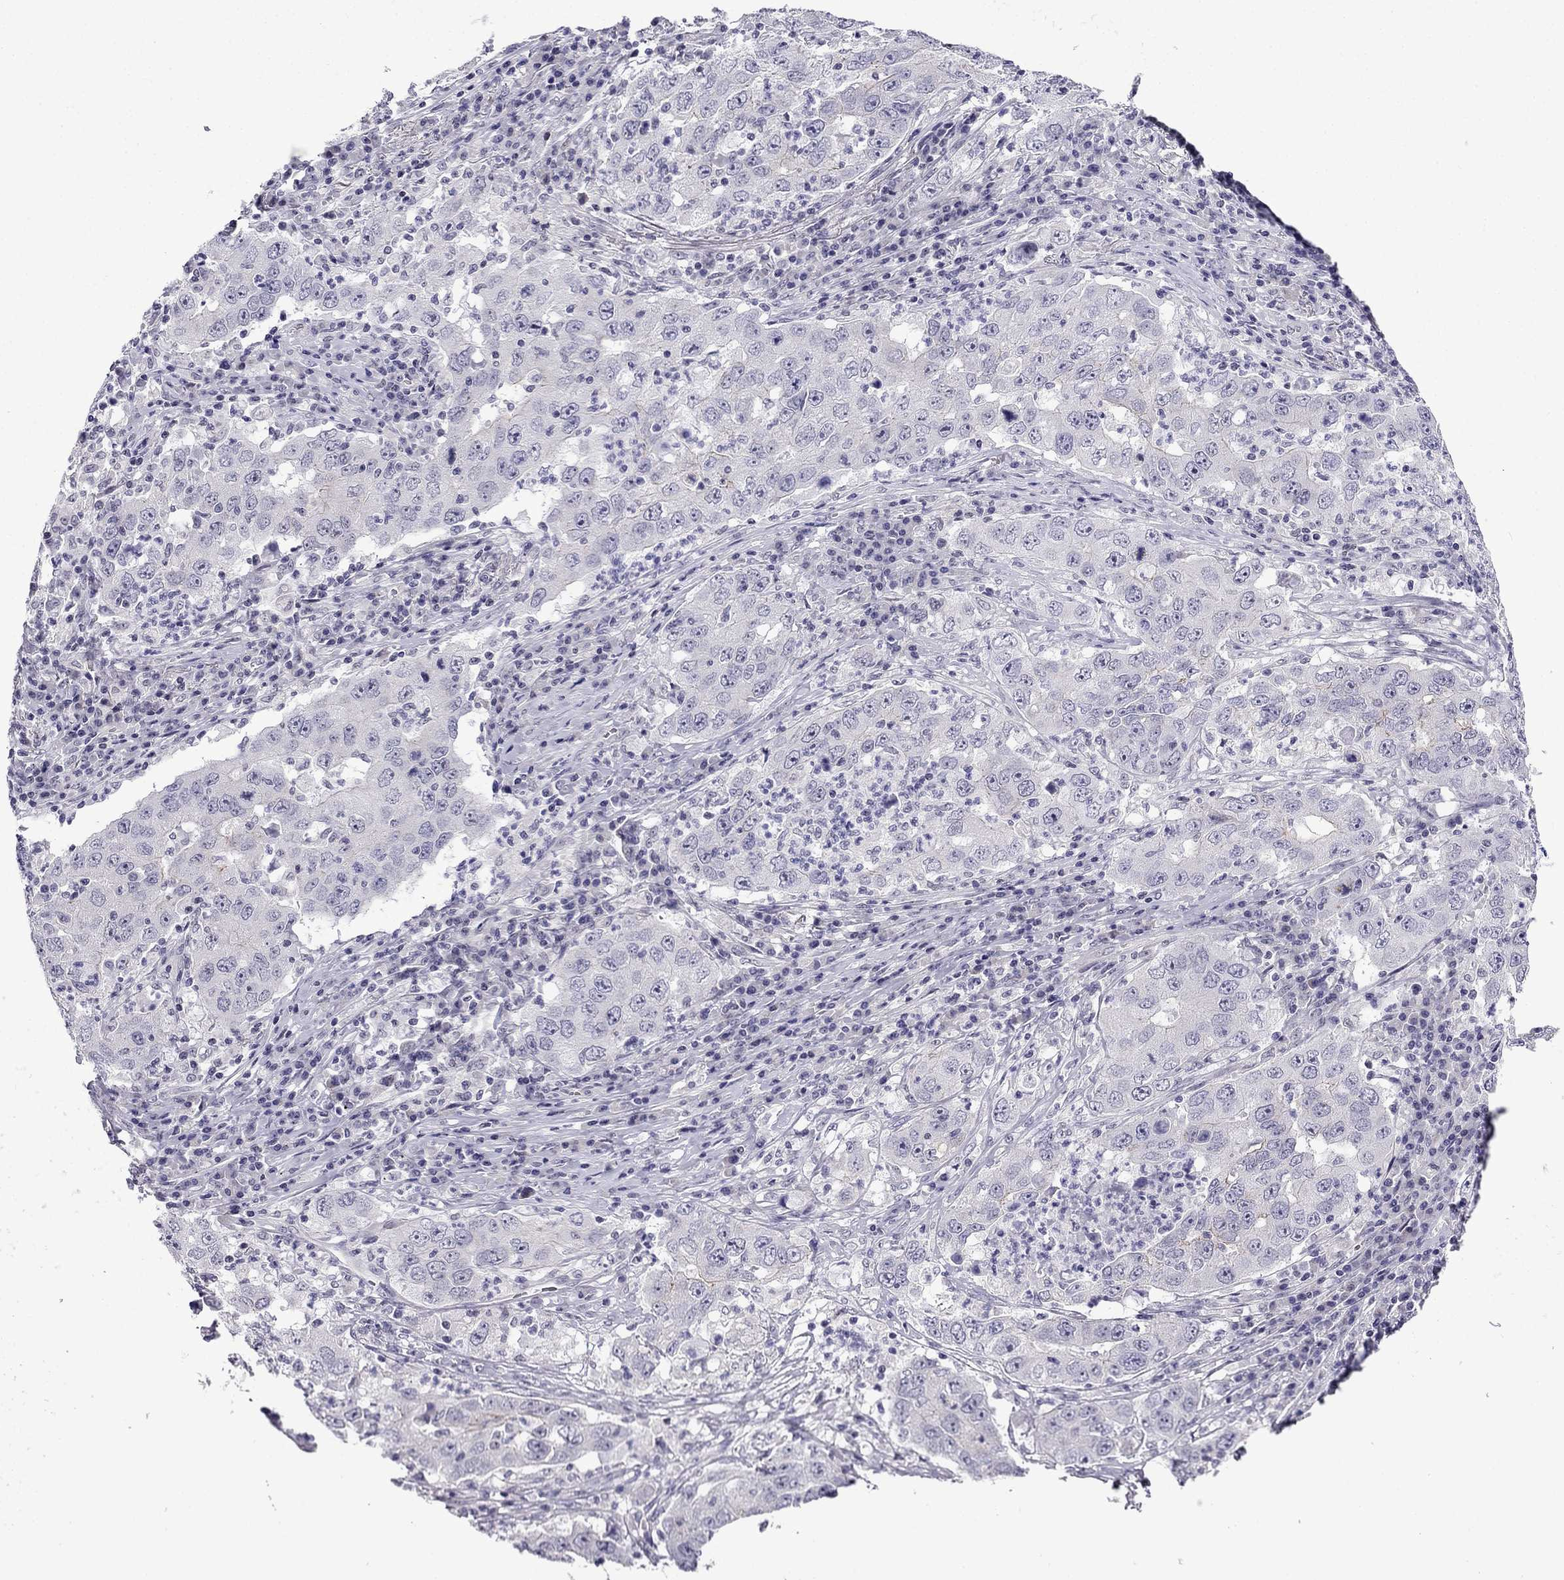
{"staining": {"intensity": "negative", "quantity": "none", "location": "none"}, "tissue": "lung cancer", "cell_type": "Tumor cells", "image_type": "cancer", "snomed": [{"axis": "morphology", "description": "Adenocarcinoma, NOS"}, {"axis": "topography", "description": "Lung"}], "caption": "Tumor cells show no significant expression in adenocarcinoma (lung).", "gene": "POM121L12", "patient": {"sex": "male", "age": 73}}